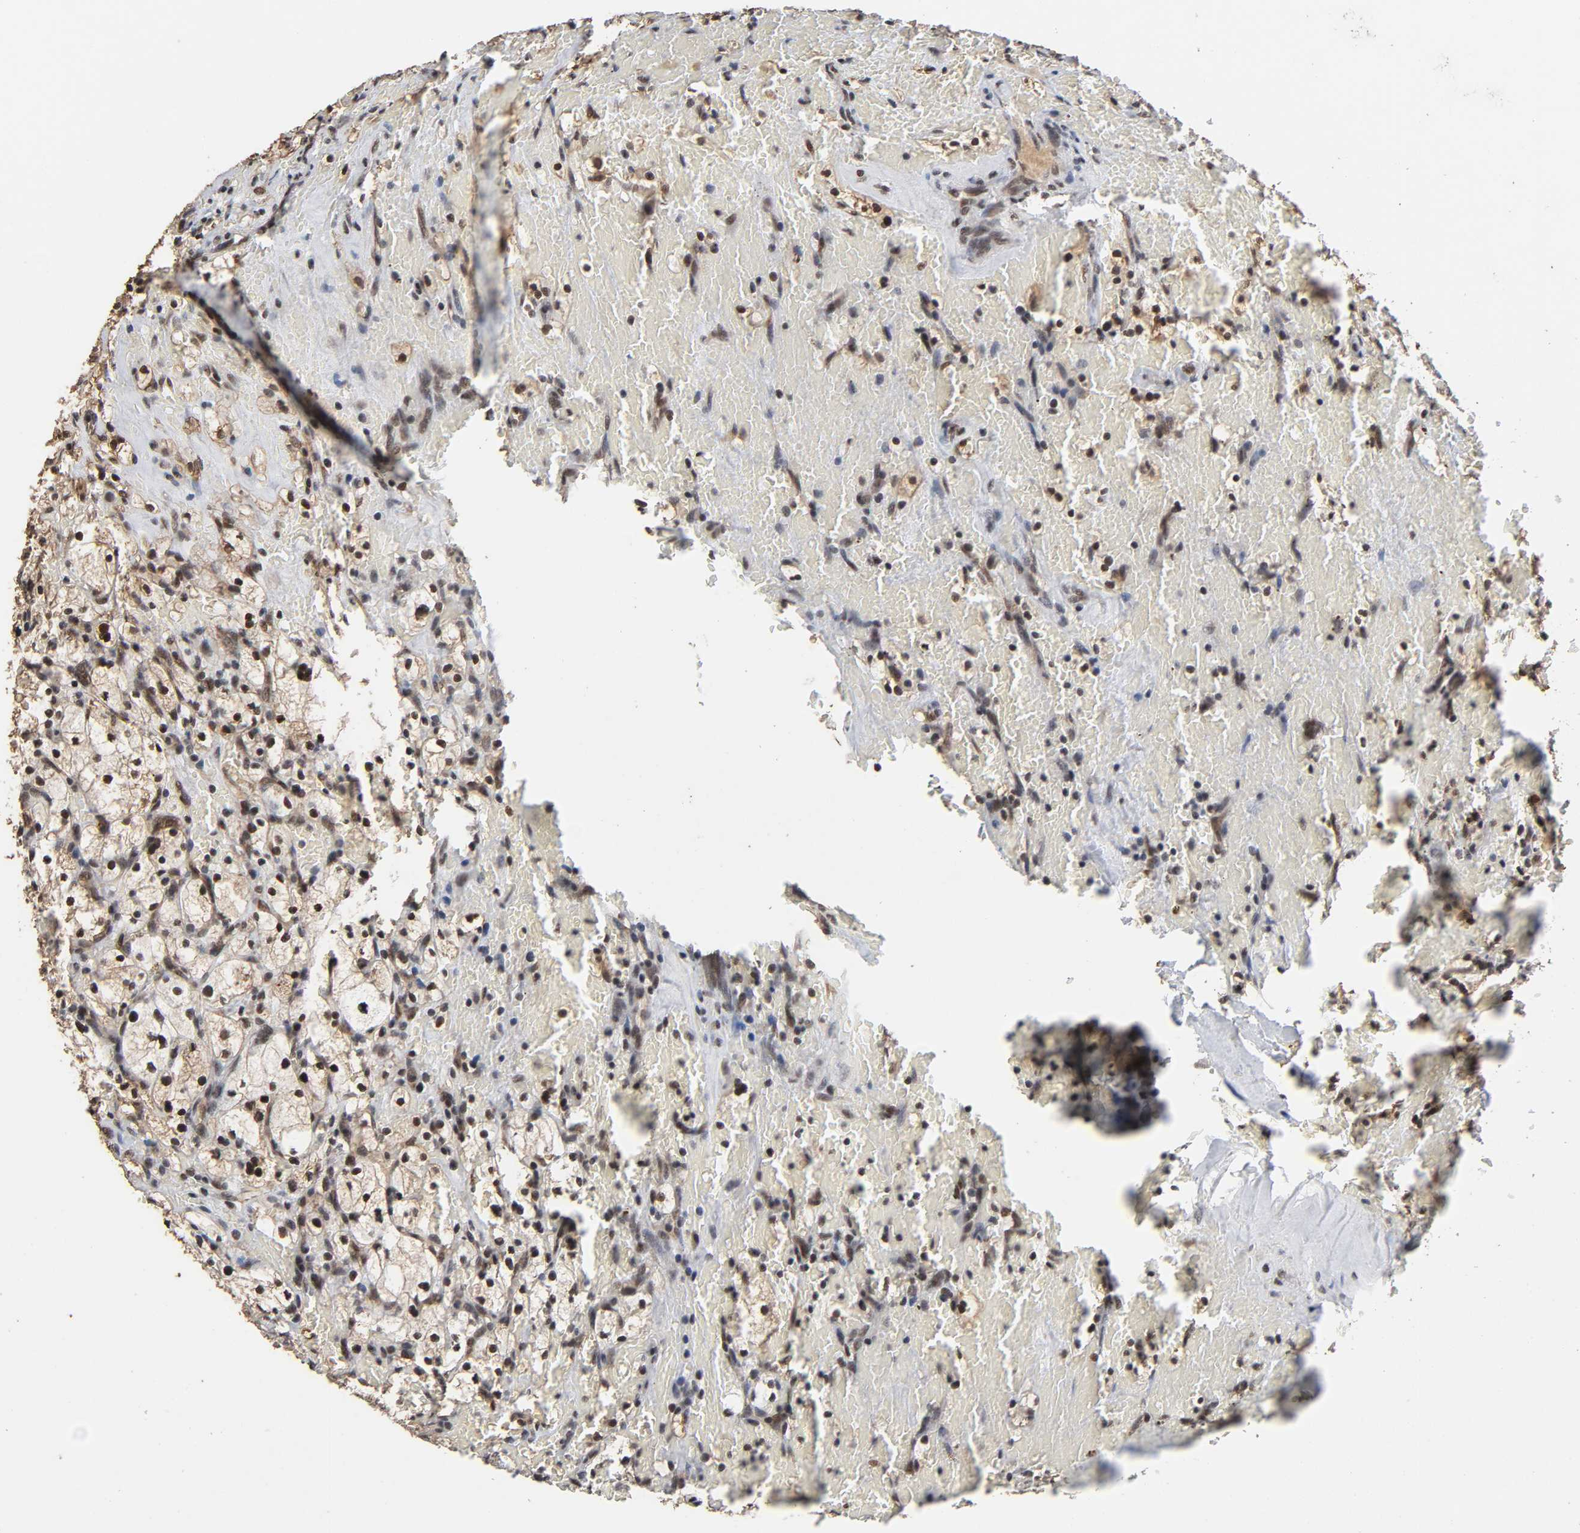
{"staining": {"intensity": "strong", "quantity": ">75%", "location": "cytoplasmic/membranous,nuclear"}, "tissue": "renal cancer", "cell_type": "Tumor cells", "image_type": "cancer", "snomed": [{"axis": "morphology", "description": "Adenocarcinoma, NOS"}, {"axis": "topography", "description": "Kidney"}], "caption": "Immunohistochemistry (IHC) photomicrograph of neoplastic tissue: adenocarcinoma (renal) stained using IHC displays high levels of strong protein expression localized specifically in the cytoplasmic/membranous and nuclear of tumor cells, appearing as a cytoplasmic/membranous and nuclear brown color.", "gene": "ZNF384", "patient": {"sex": "female", "age": 83}}